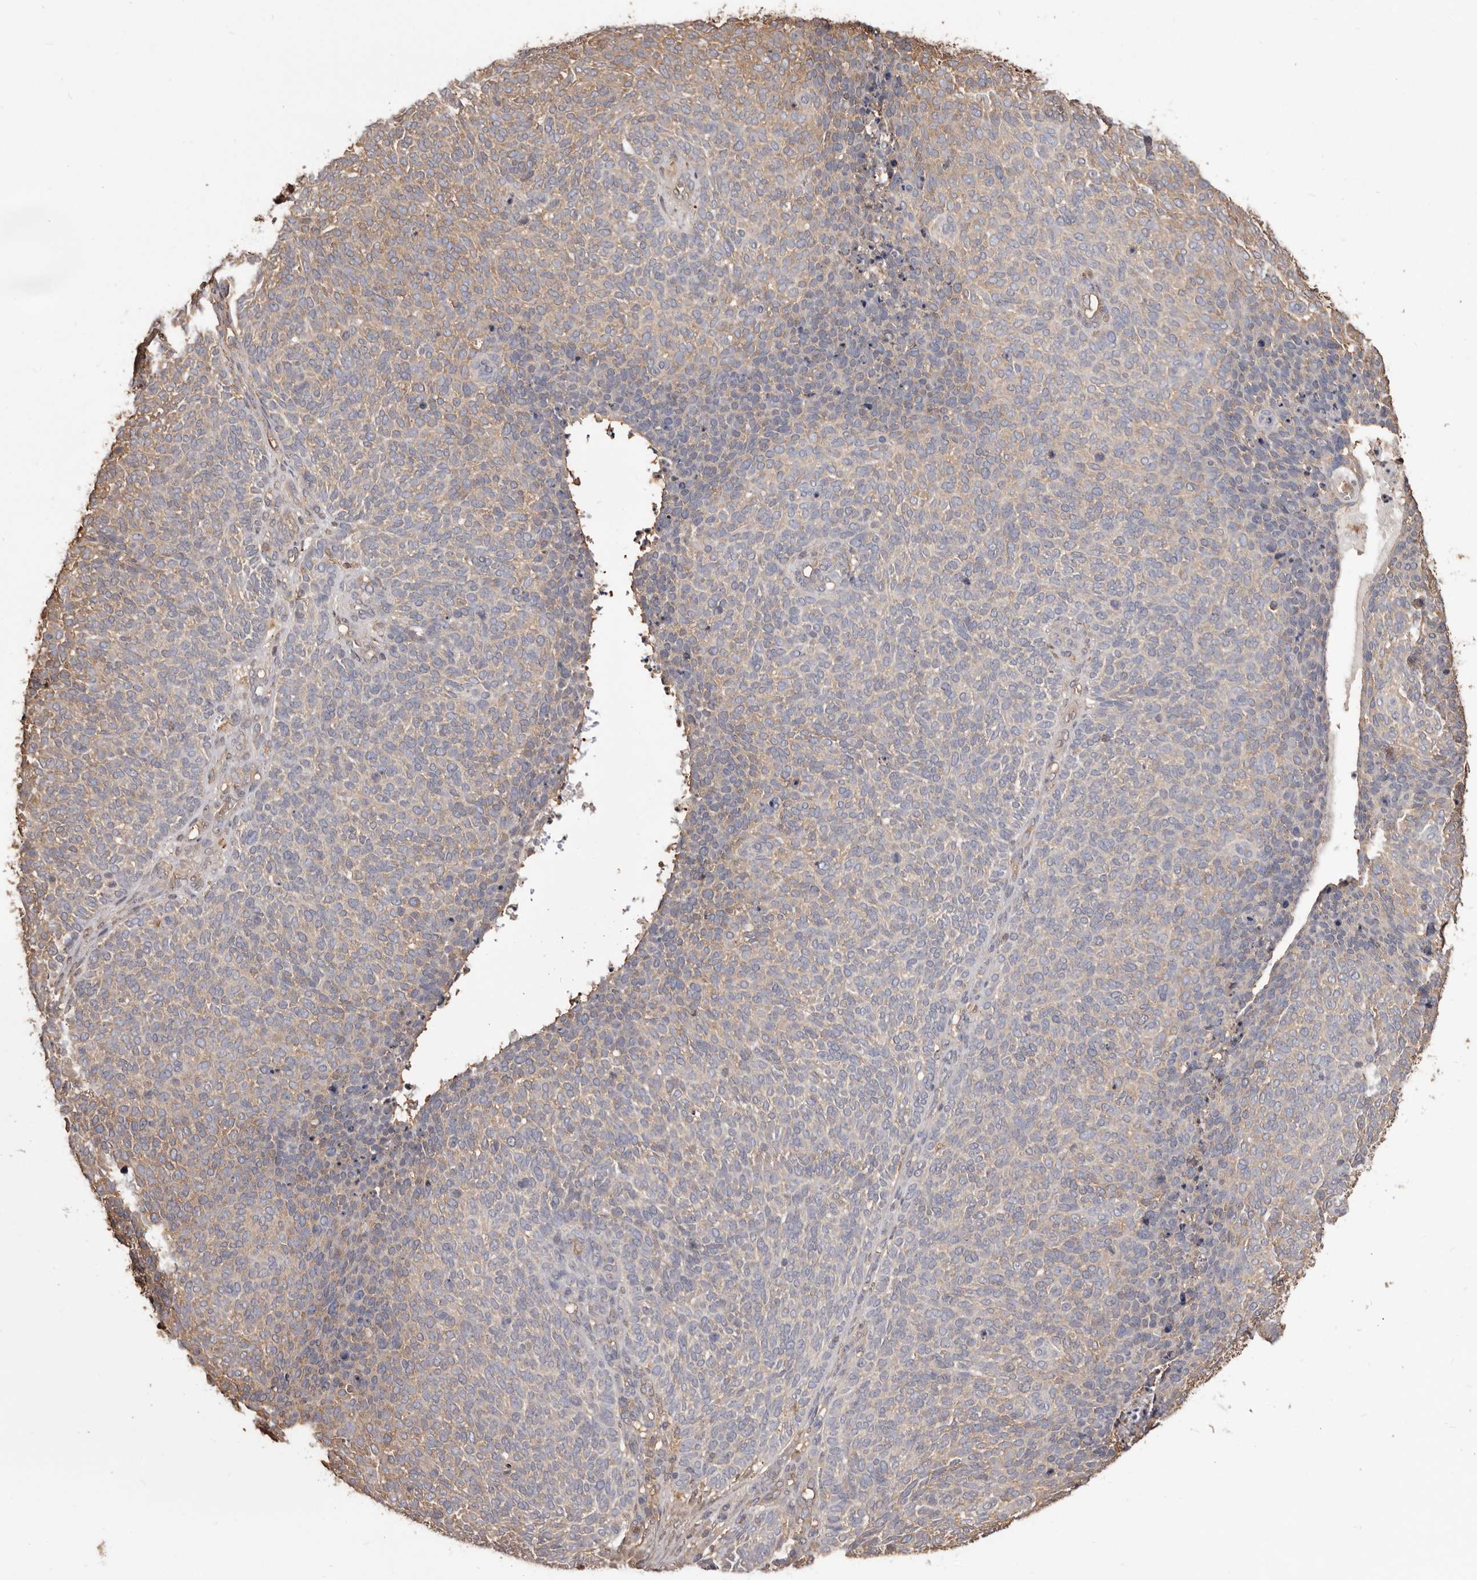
{"staining": {"intensity": "moderate", "quantity": "<25%", "location": "cytoplasmic/membranous"}, "tissue": "skin cancer", "cell_type": "Tumor cells", "image_type": "cancer", "snomed": [{"axis": "morphology", "description": "Squamous cell carcinoma, NOS"}, {"axis": "topography", "description": "Skin"}], "caption": "This is a photomicrograph of immunohistochemistry staining of skin cancer, which shows moderate staining in the cytoplasmic/membranous of tumor cells.", "gene": "PKM", "patient": {"sex": "female", "age": 90}}